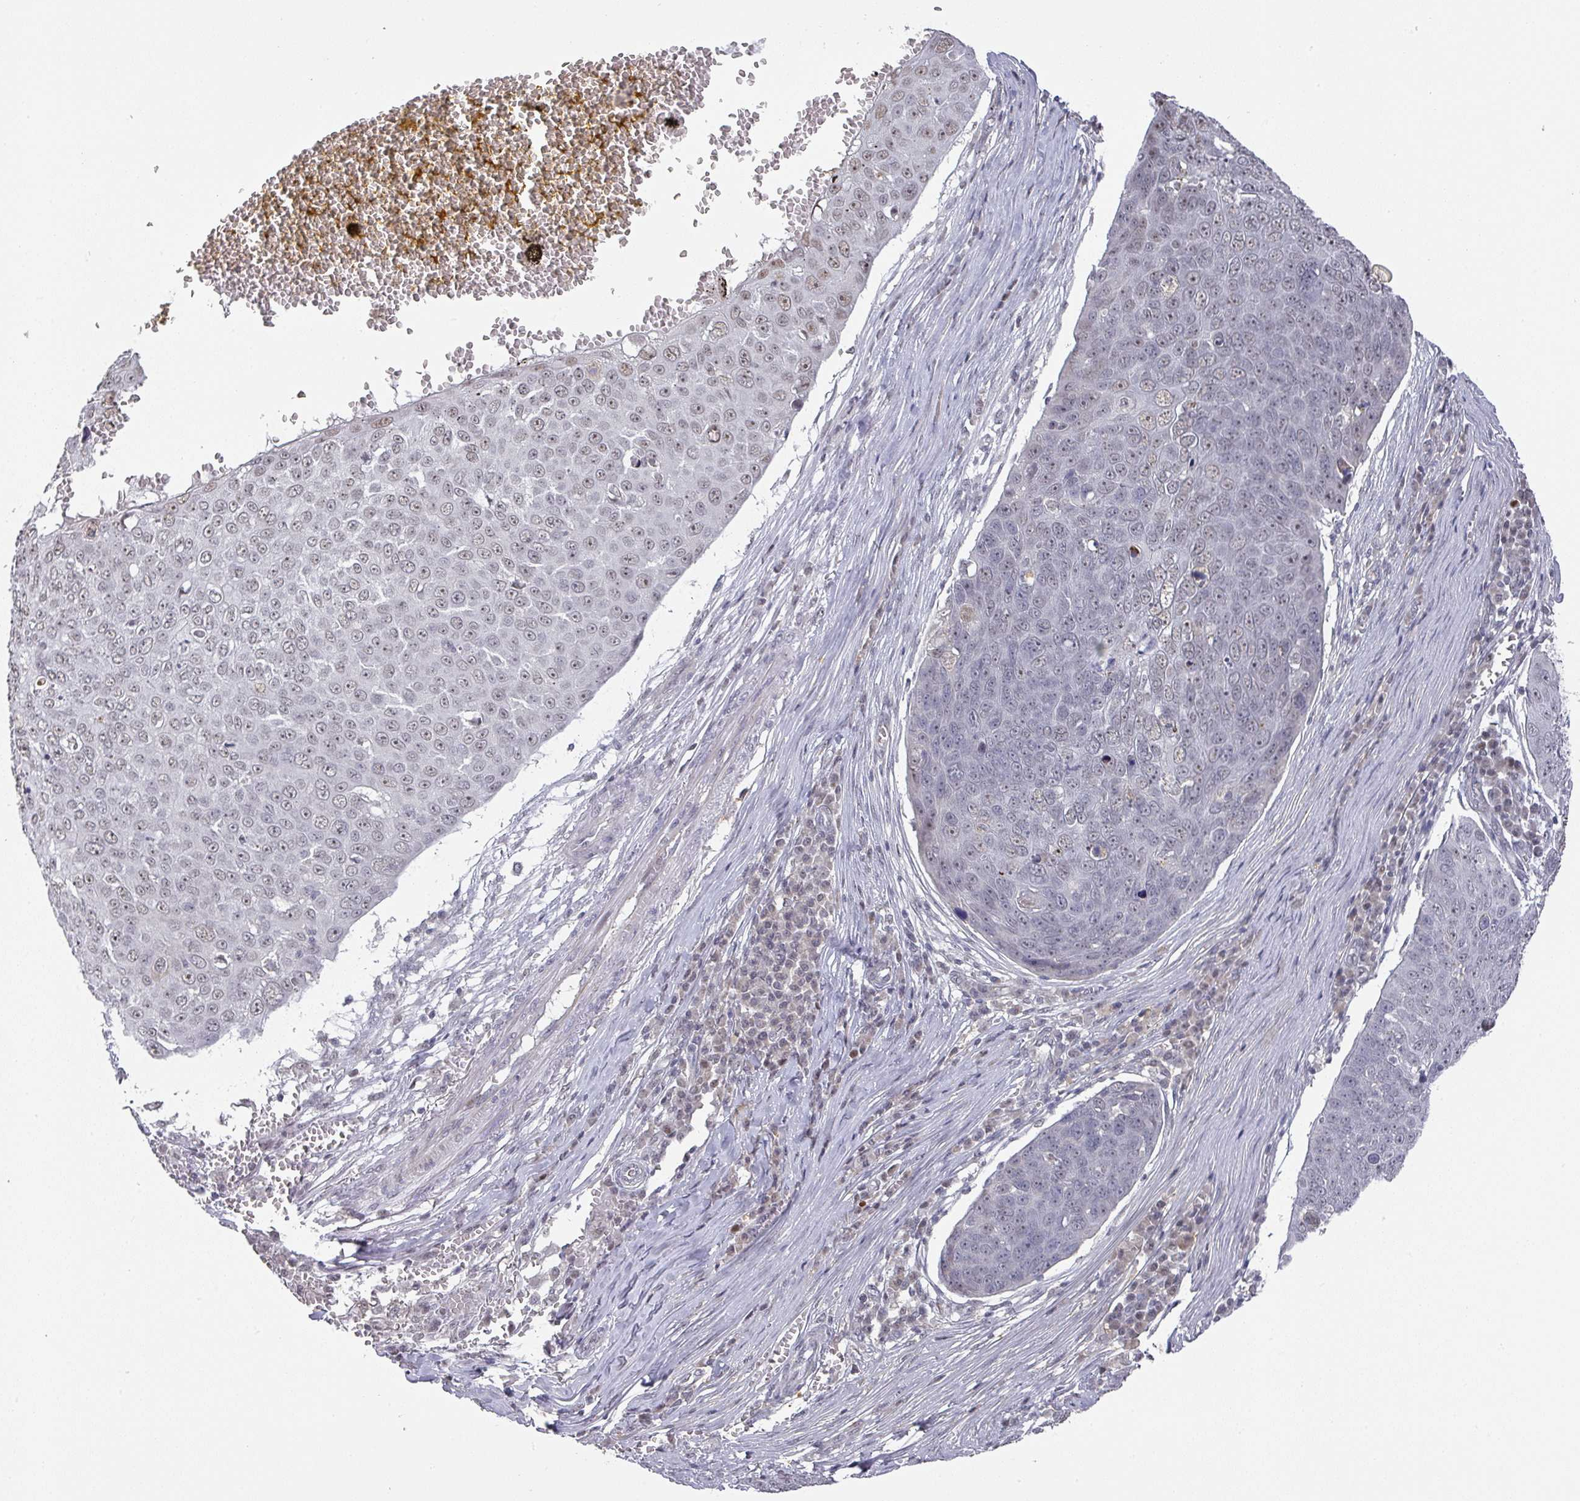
{"staining": {"intensity": "weak", "quantity": "<25%", "location": "nuclear"}, "tissue": "skin cancer", "cell_type": "Tumor cells", "image_type": "cancer", "snomed": [{"axis": "morphology", "description": "Squamous cell carcinoma, NOS"}, {"axis": "topography", "description": "Skin"}], "caption": "Immunohistochemistry histopathology image of neoplastic tissue: skin cancer (squamous cell carcinoma) stained with DAB (3,3'-diaminobenzidine) reveals no significant protein expression in tumor cells.", "gene": "ZNF654", "patient": {"sex": "male", "age": 71}}